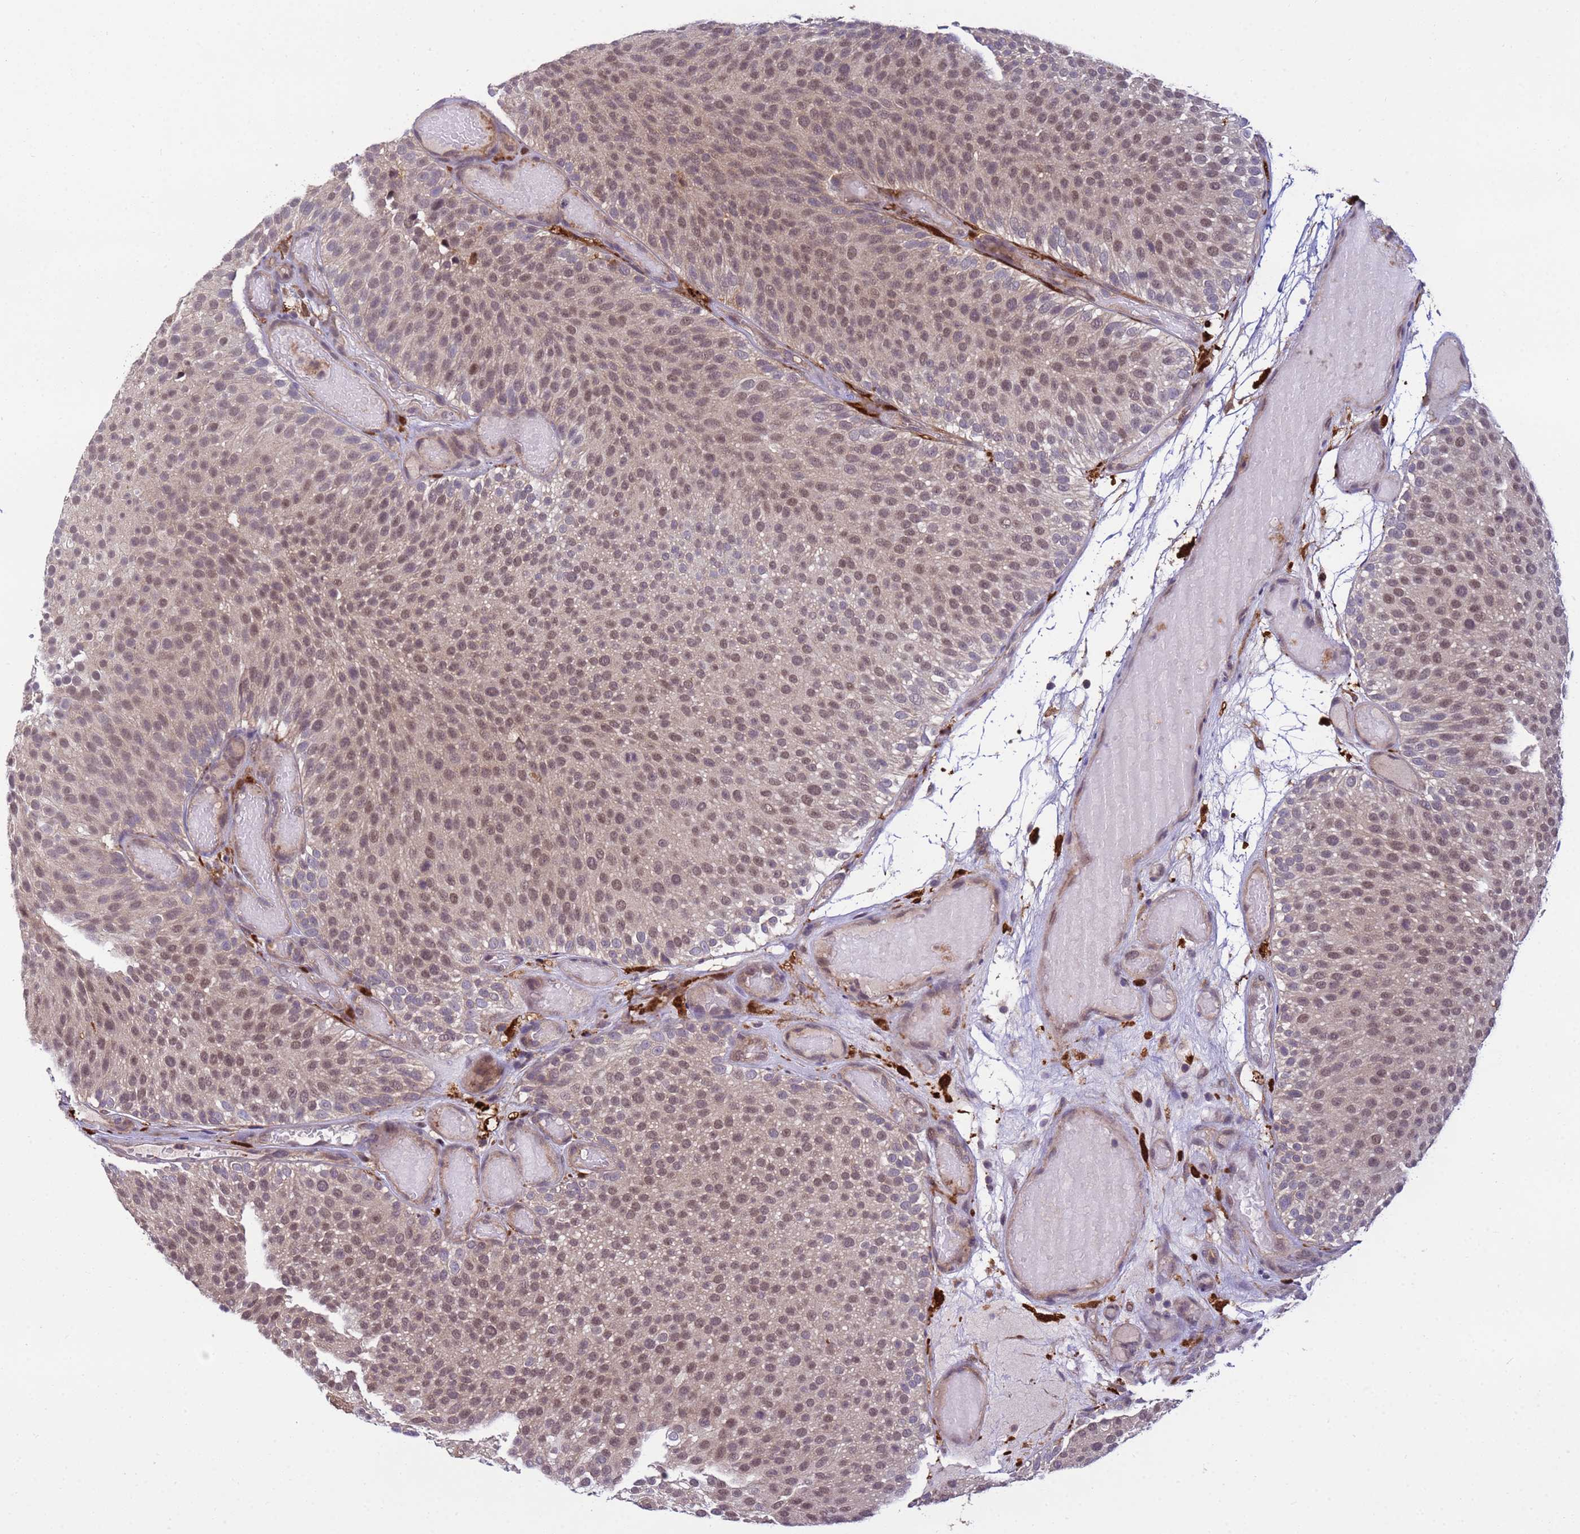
{"staining": {"intensity": "moderate", "quantity": "25%-75%", "location": "nuclear"}, "tissue": "urothelial cancer", "cell_type": "Tumor cells", "image_type": "cancer", "snomed": [{"axis": "morphology", "description": "Urothelial carcinoma, Low grade"}, {"axis": "topography", "description": "Urinary bladder"}], "caption": "Protein staining shows moderate nuclear expression in approximately 25%-75% of tumor cells in urothelial cancer. (IHC, brightfield microscopy, high magnification).", "gene": "NPEPPS", "patient": {"sex": "male", "age": 78}}